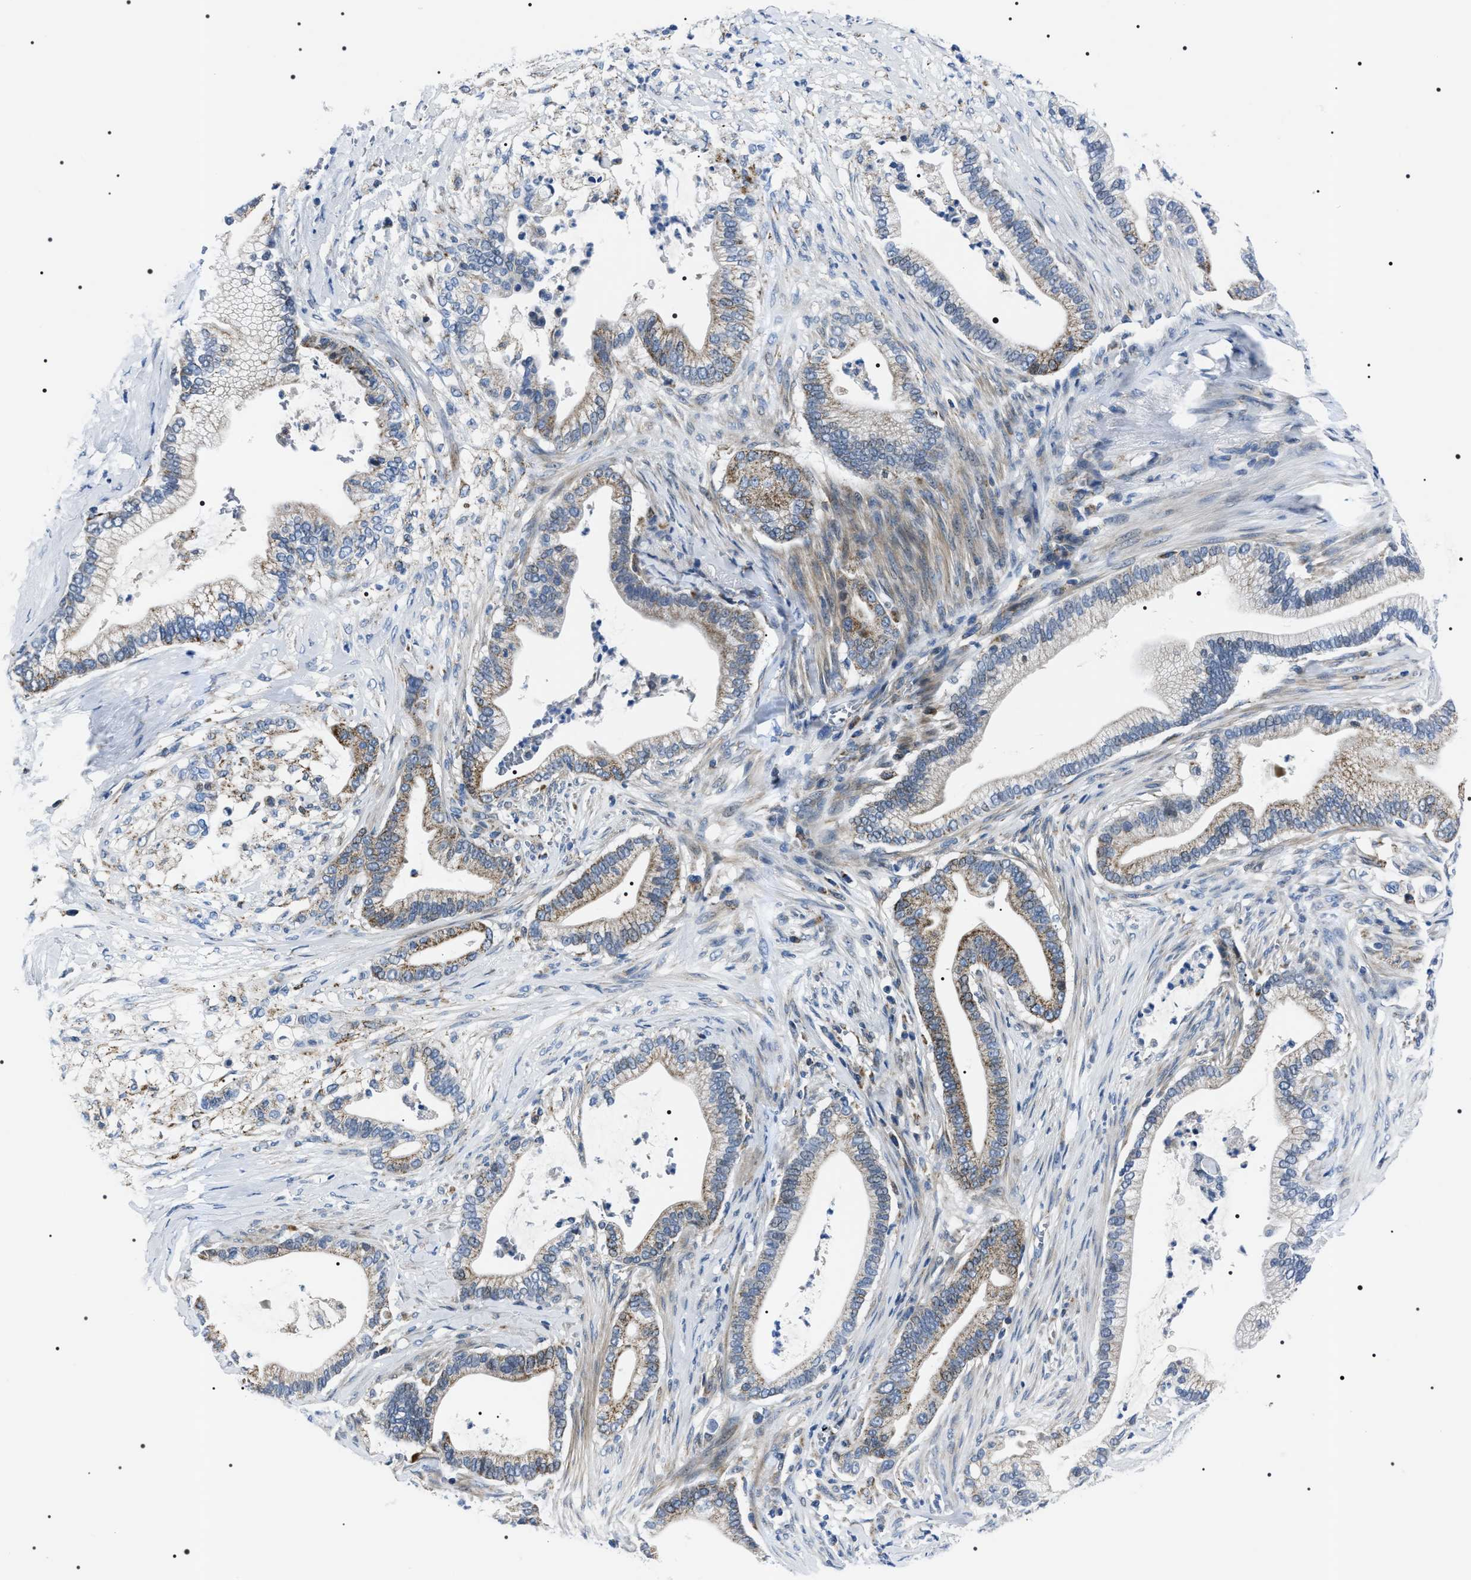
{"staining": {"intensity": "moderate", "quantity": ">75%", "location": "cytoplasmic/membranous"}, "tissue": "pancreatic cancer", "cell_type": "Tumor cells", "image_type": "cancer", "snomed": [{"axis": "morphology", "description": "Adenocarcinoma, NOS"}, {"axis": "topography", "description": "Pancreas"}], "caption": "Immunohistochemistry of pancreatic cancer displays medium levels of moderate cytoplasmic/membranous positivity in about >75% of tumor cells.", "gene": "NTMT1", "patient": {"sex": "male", "age": 69}}